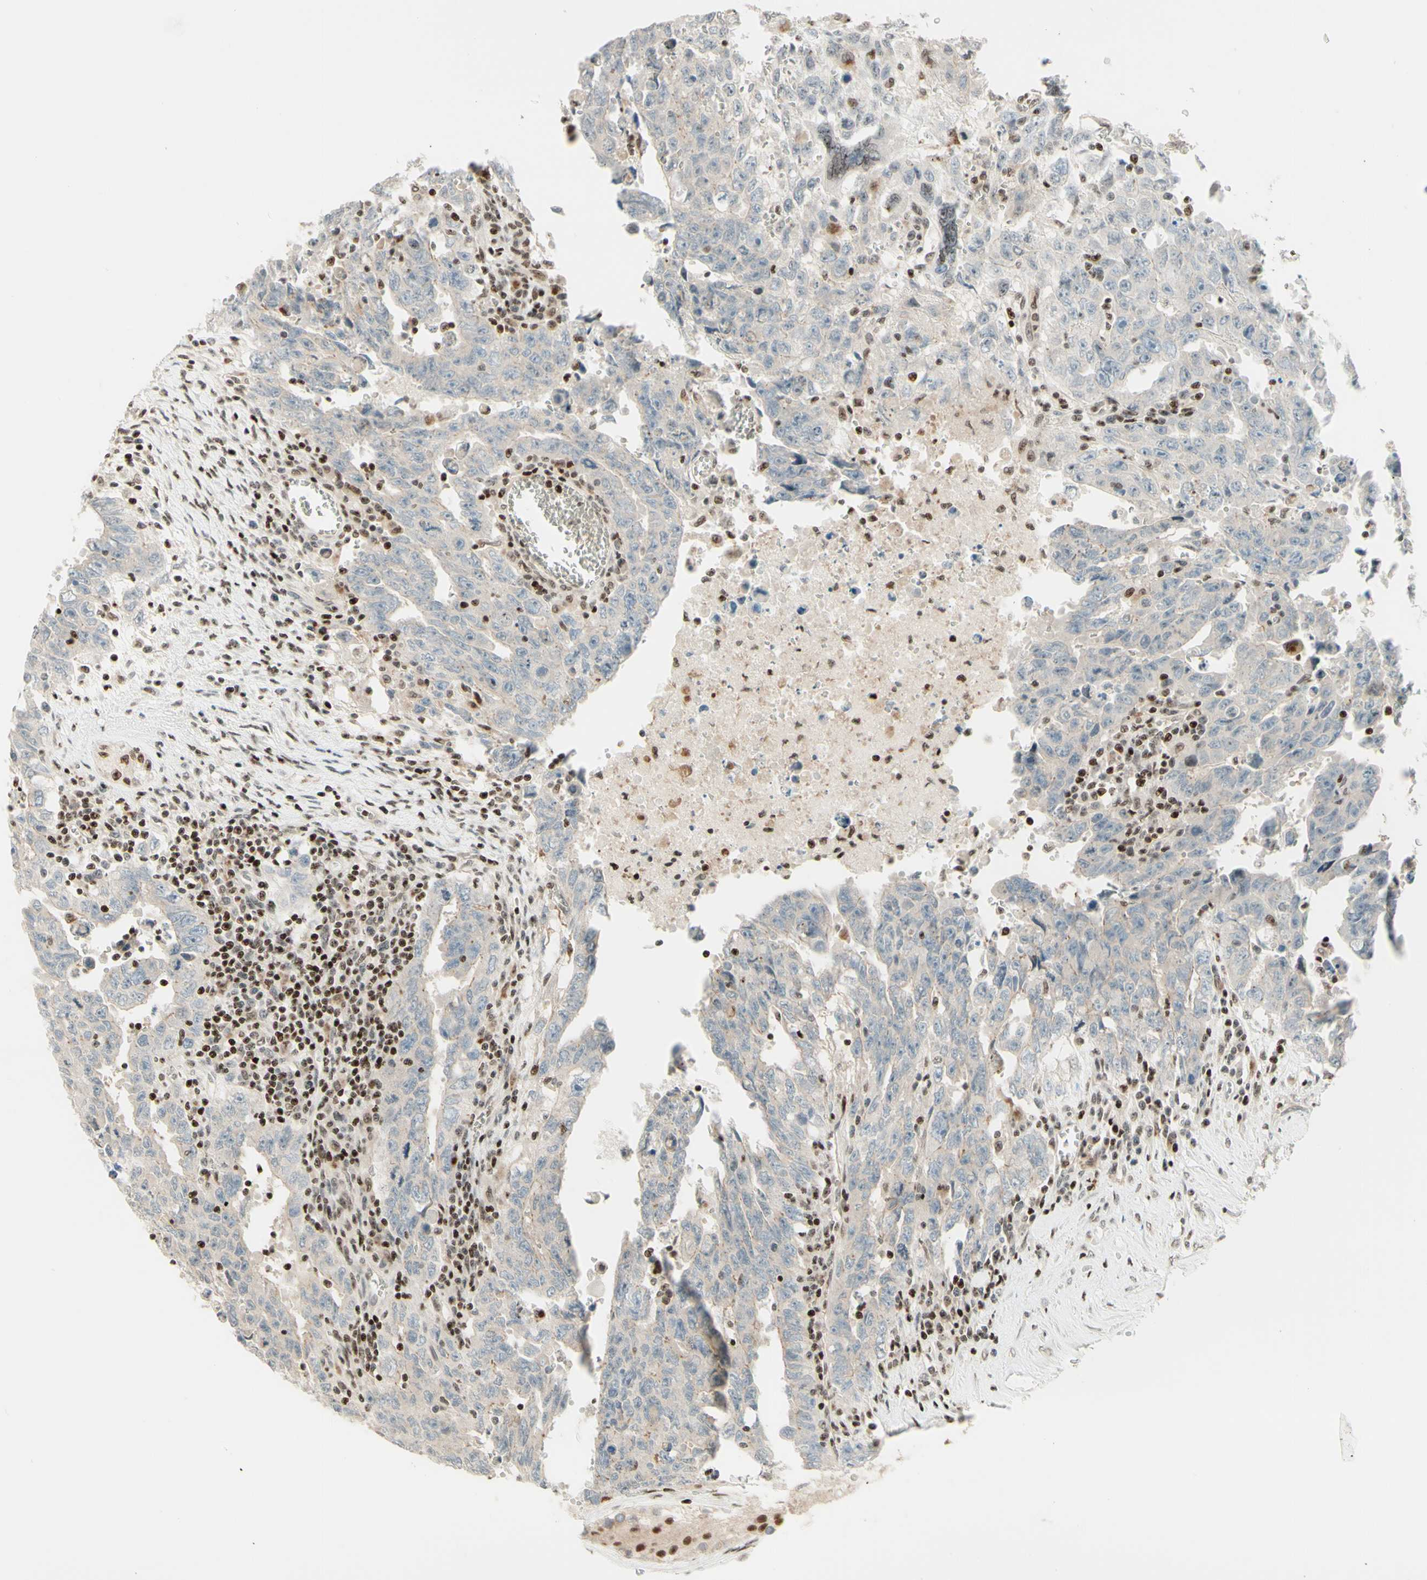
{"staining": {"intensity": "negative", "quantity": "none", "location": "none"}, "tissue": "testis cancer", "cell_type": "Tumor cells", "image_type": "cancer", "snomed": [{"axis": "morphology", "description": "Carcinoma, Embryonal, NOS"}, {"axis": "topography", "description": "Testis"}], "caption": "DAB (3,3'-diaminobenzidine) immunohistochemical staining of testis cancer (embryonal carcinoma) shows no significant expression in tumor cells.", "gene": "CDKL5", "patient": {"sex": "male", "age": 28}}